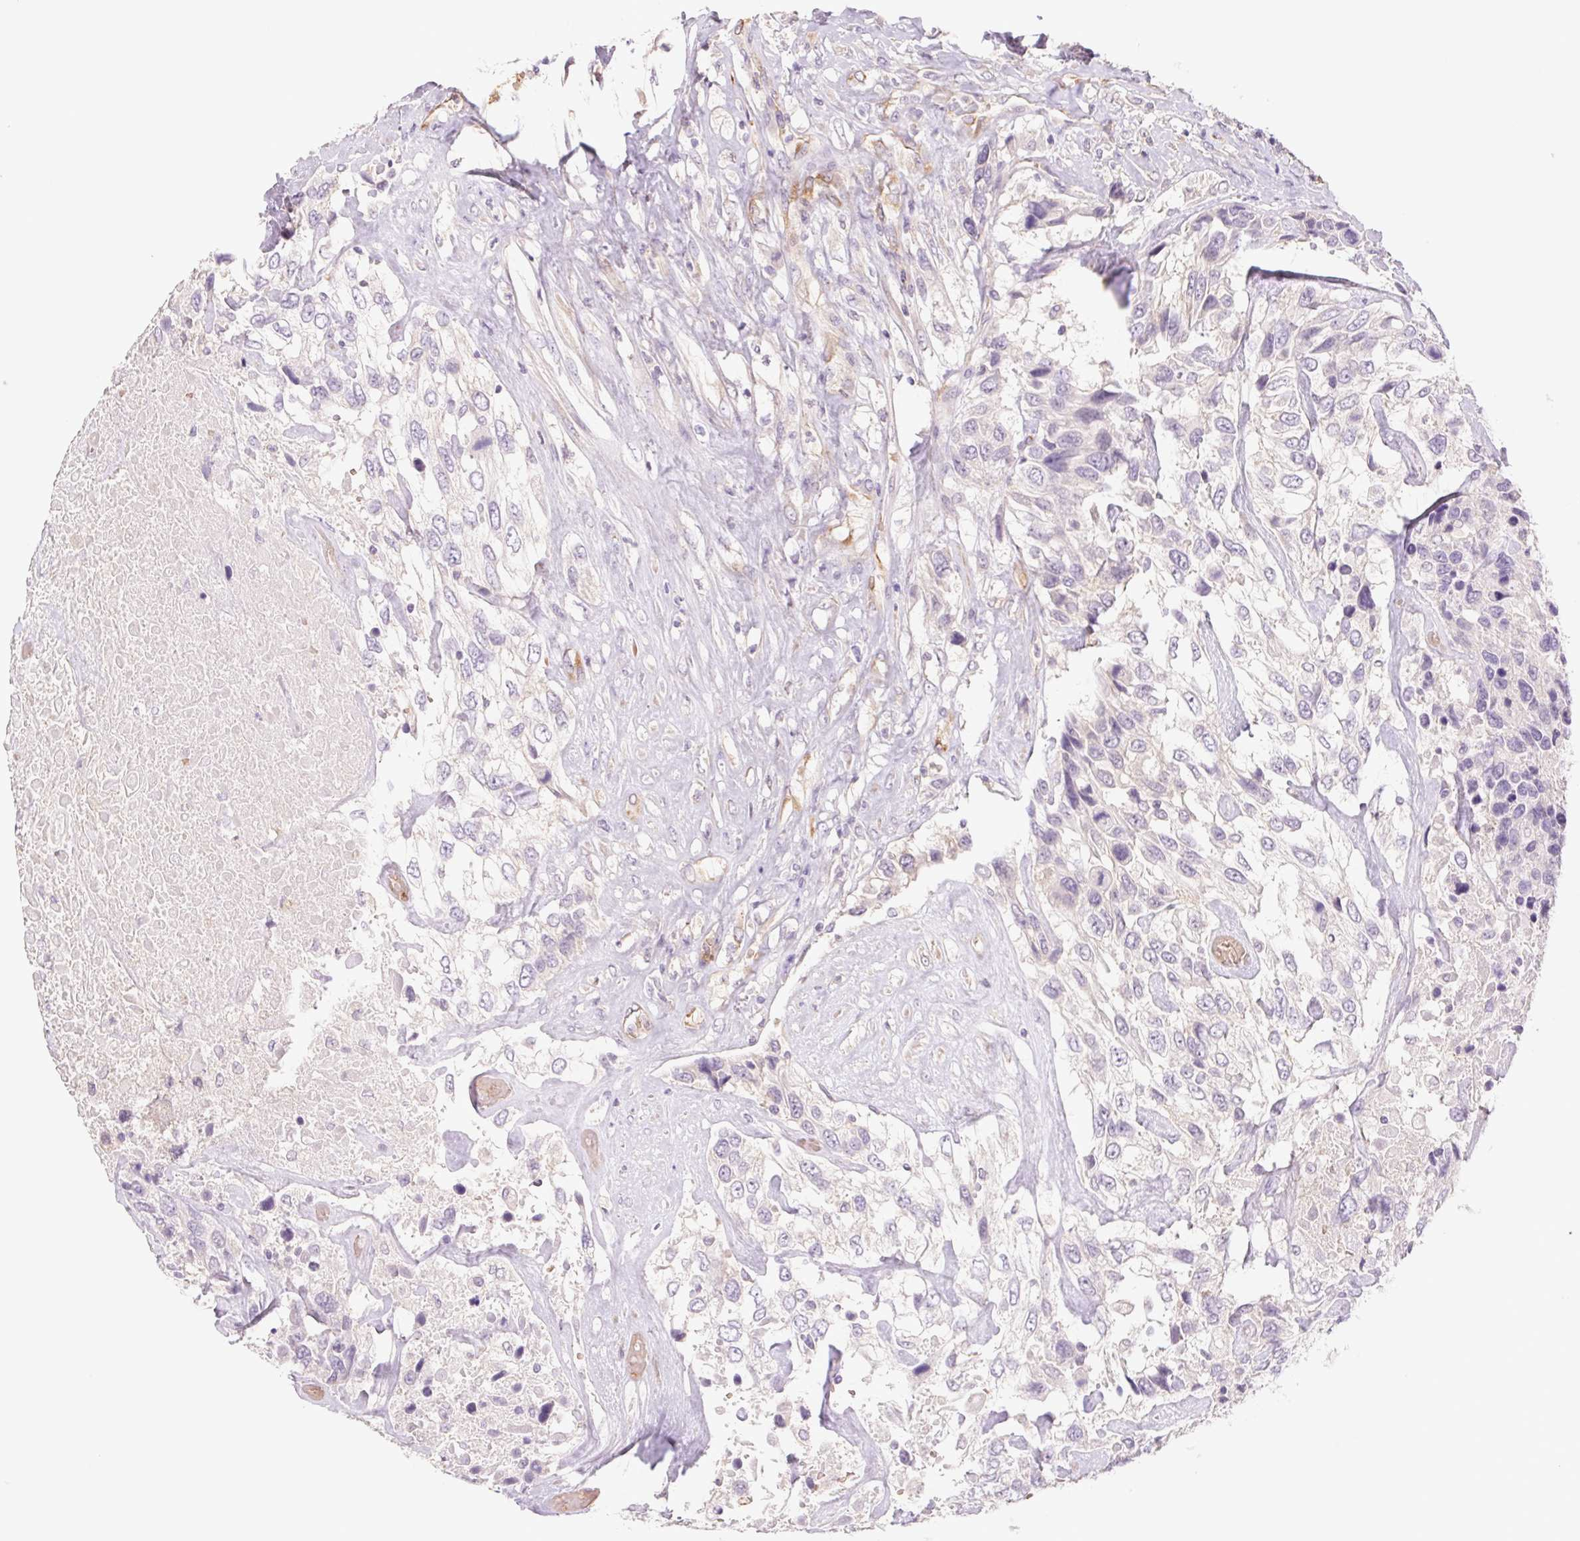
{"staining": {"intensity": "negative", "quantity": "none", "location": "none"}, "tissue": "urothelial cancer", "cell_type": "Tumor cells", "image_type": "cancer", "snomed": [{"axis": "morphology", "description": "Urothelial carcinoma, High grade"}, {"axis": "topography", "description": "Urinary bladder"}], "caption": "High magnification brightfield microscopy of urothelial cancer stained with DAB (3,3'-diaminobenzidine) (brown) and counterstained with hematoxylin (blue): tumor cells show no significant expression.", "gene": "IGFL3", "patient": {"sex": "female", "age": 70}}